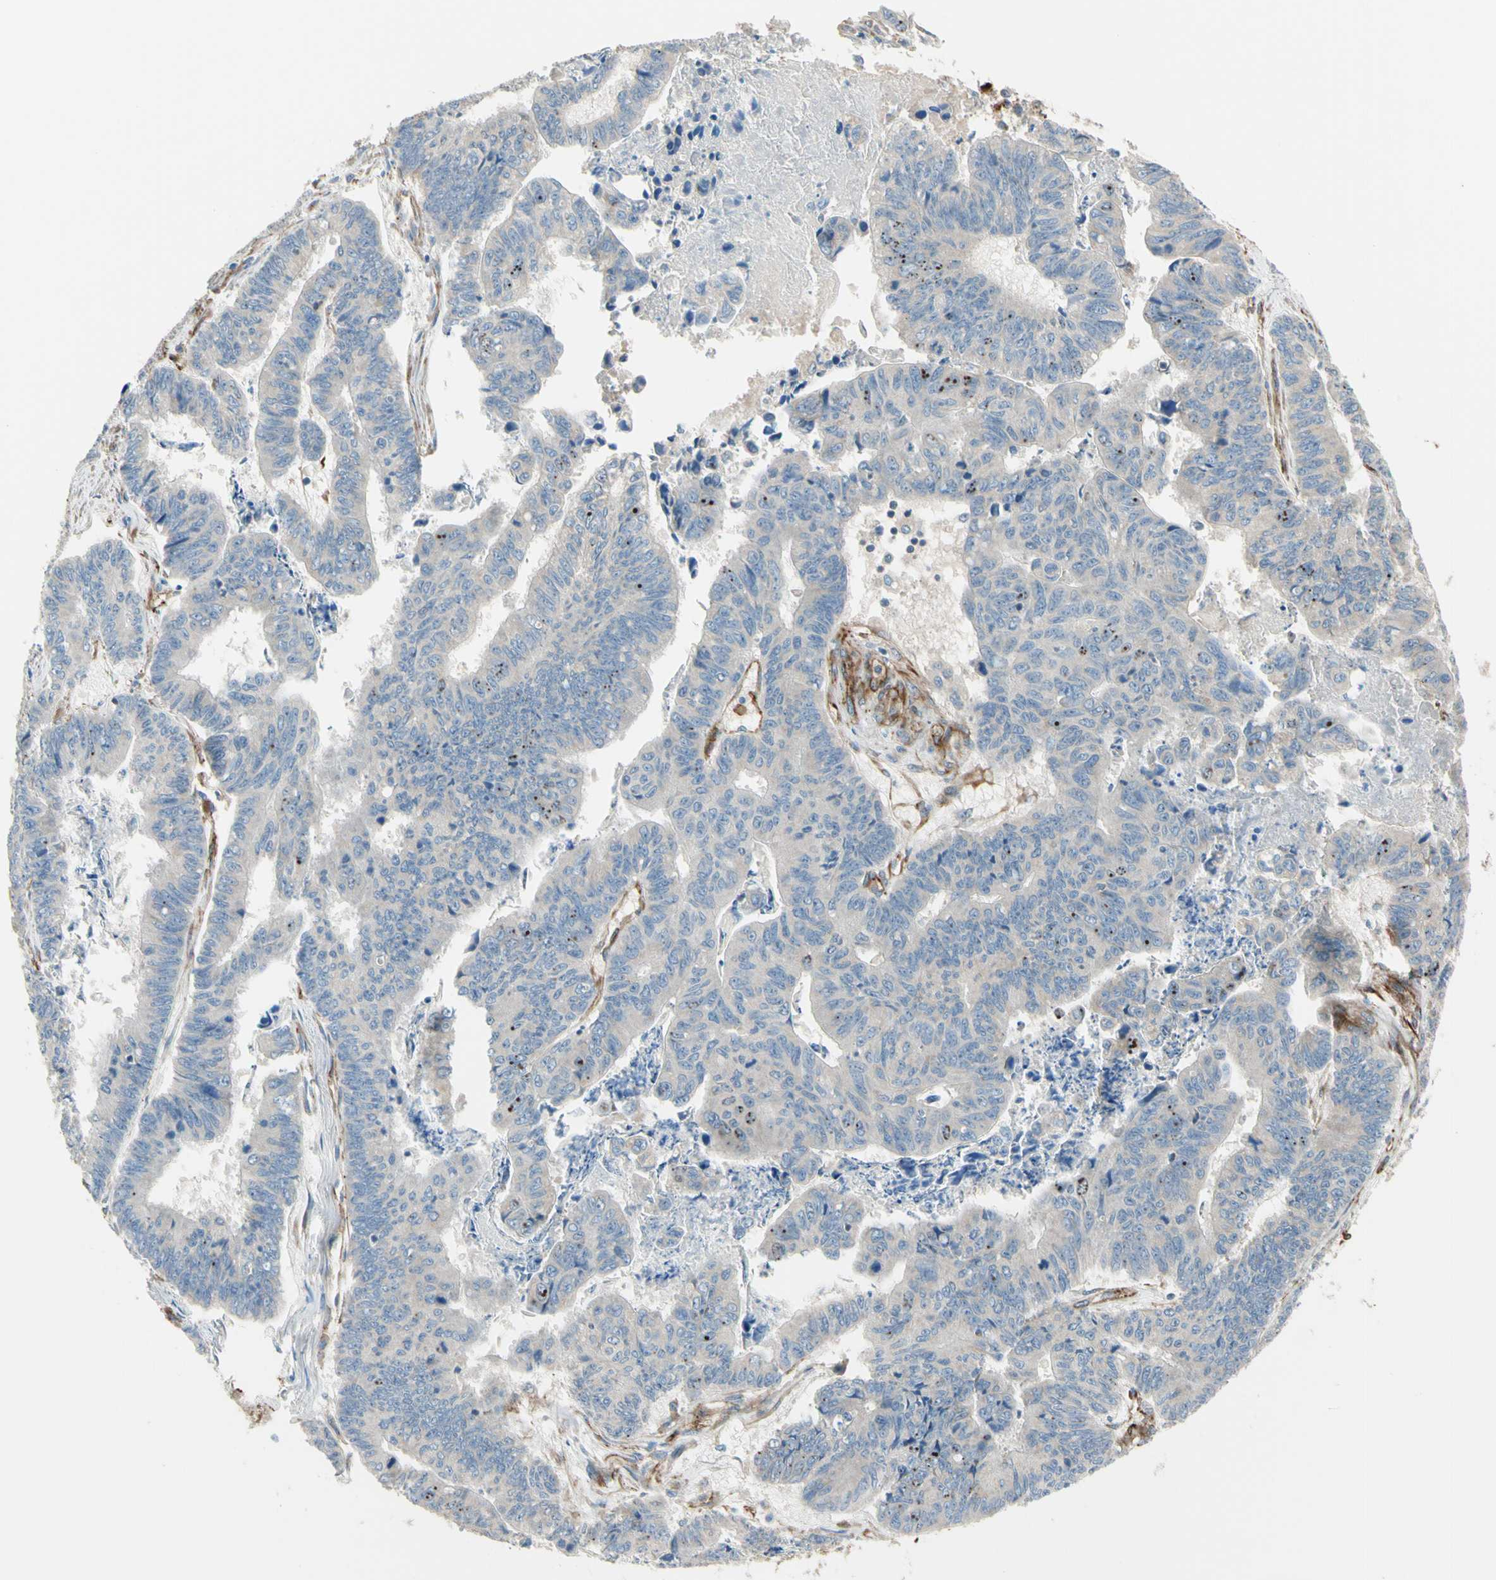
{"staining": {"intensity": "weak", "quantity": "<25%", "location": "cytoplasmic/membranous"}, "tissue": "stomach cancer", "cell_type": "Tumor cells", "image_type": "cancer", "snomed": [{"axis": "morphology", "description": "Adenocarcinoma, NOS"}, {"axis": "topography", "description": "Stomach, lower"}], "caption": "High magnification brightfield microscopy of stomach adenocarcinoma stained with DAB (brown) and counterstained with hematoxylin (blue): tumor cells show no significant expression. The staining was performed using DAB (3,3'-diaminobenzidine) to visualize the protein expression in brown, while the nuclei were stained in blue with hematoxylin (Magnification: 20x).", "gene": "TRAF2", "patient": {"sex": "male", "age": 77}}